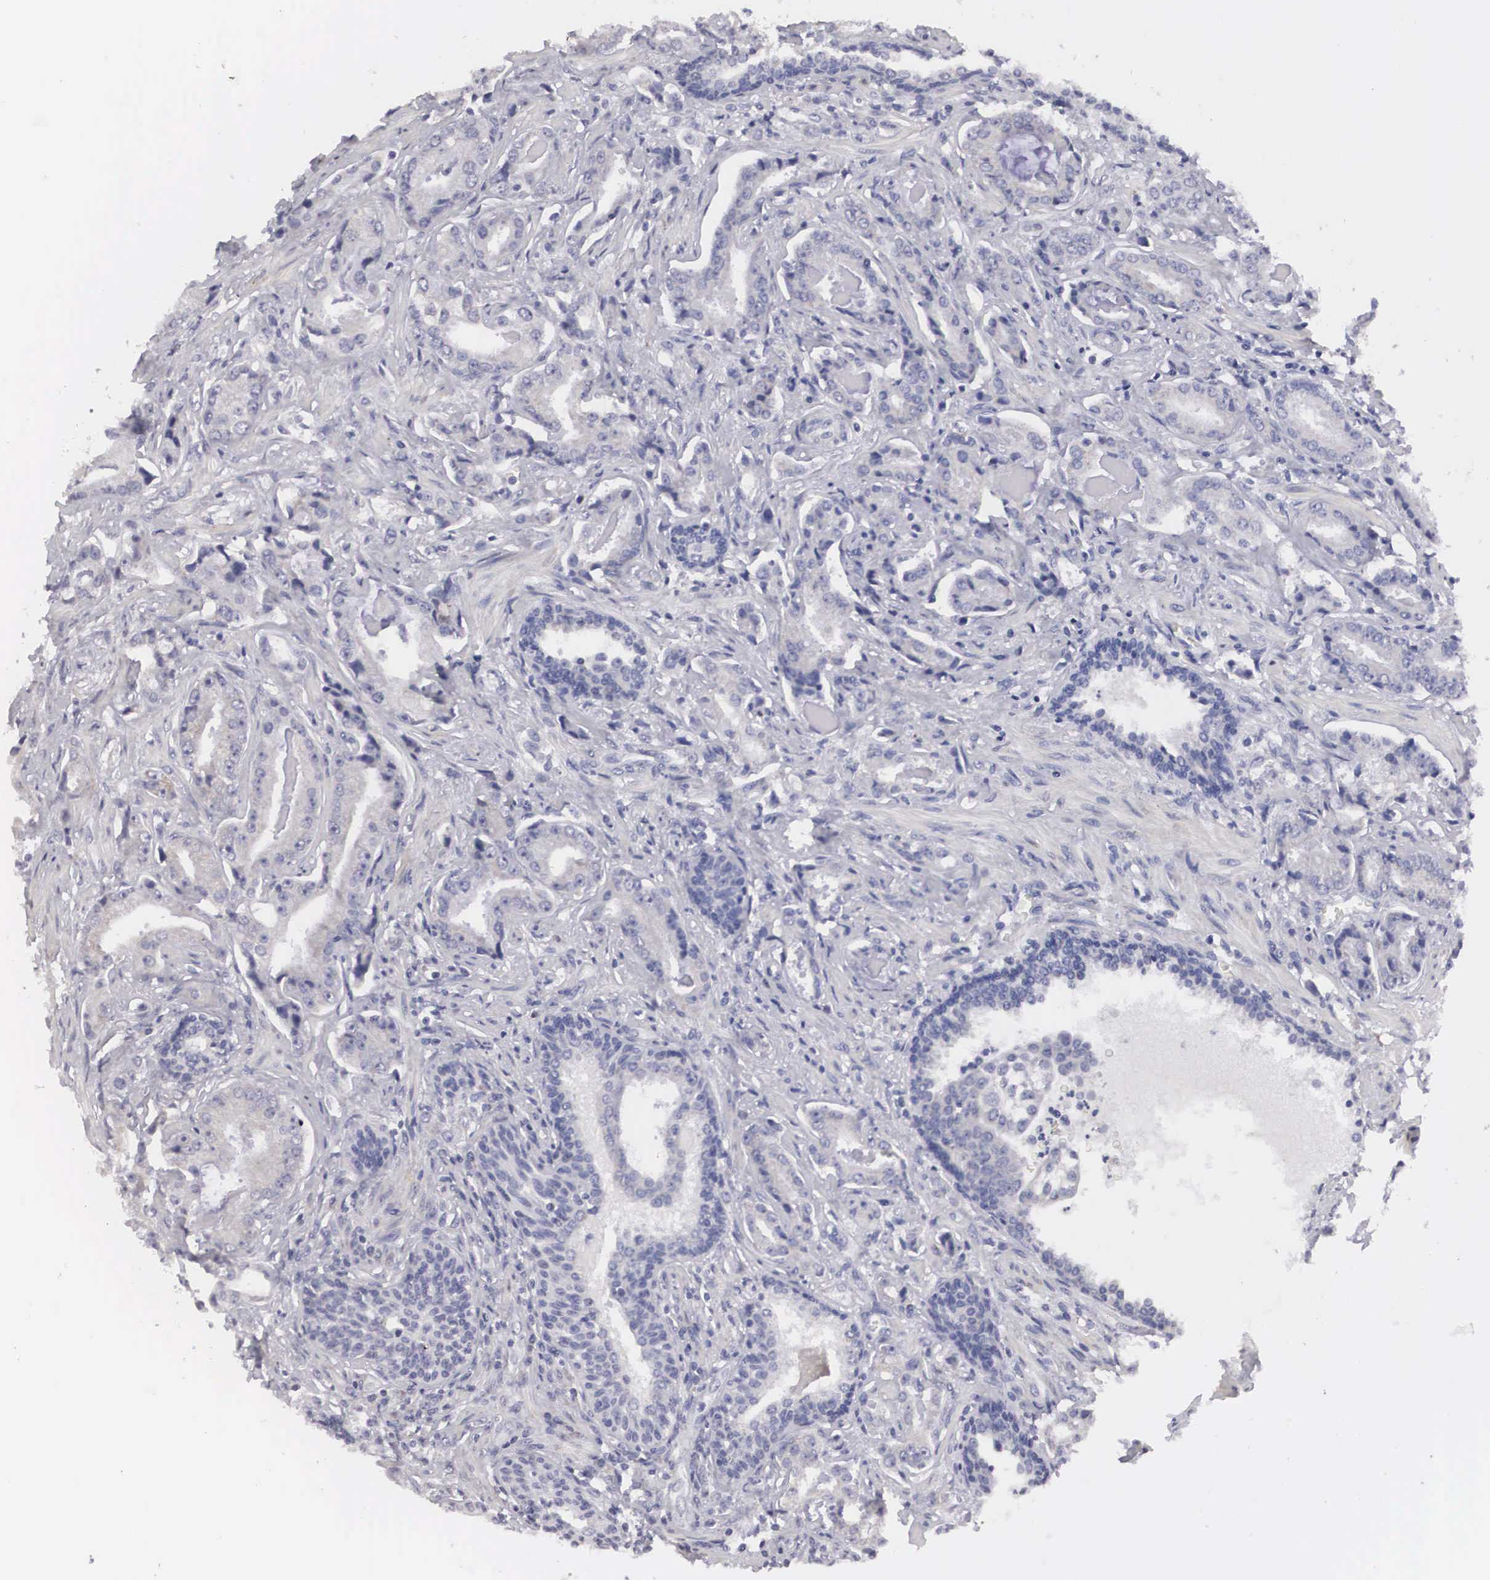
{"staining": {"intensity": "negative", "quantity": "none", "location": "none"}, "tissue": "prostate cancer", "cell_type": "Tumor cells", "image_type": "cancer", "snomed": [{"axis": "morphology", "description": "Adenocarcinoma, Low grade"}, {"axis": "topography", "description": "Prostate"}], "caption": "High magnification brightfield microscopy of prostate adenocarcinoma (low-grade) stained with DAB (brown) and counterstained with hematoxylin (blue): tumor cells show no significant positivity.", "gene": "ARMCX3", "patient": {"sex": "male", "age": 65}}